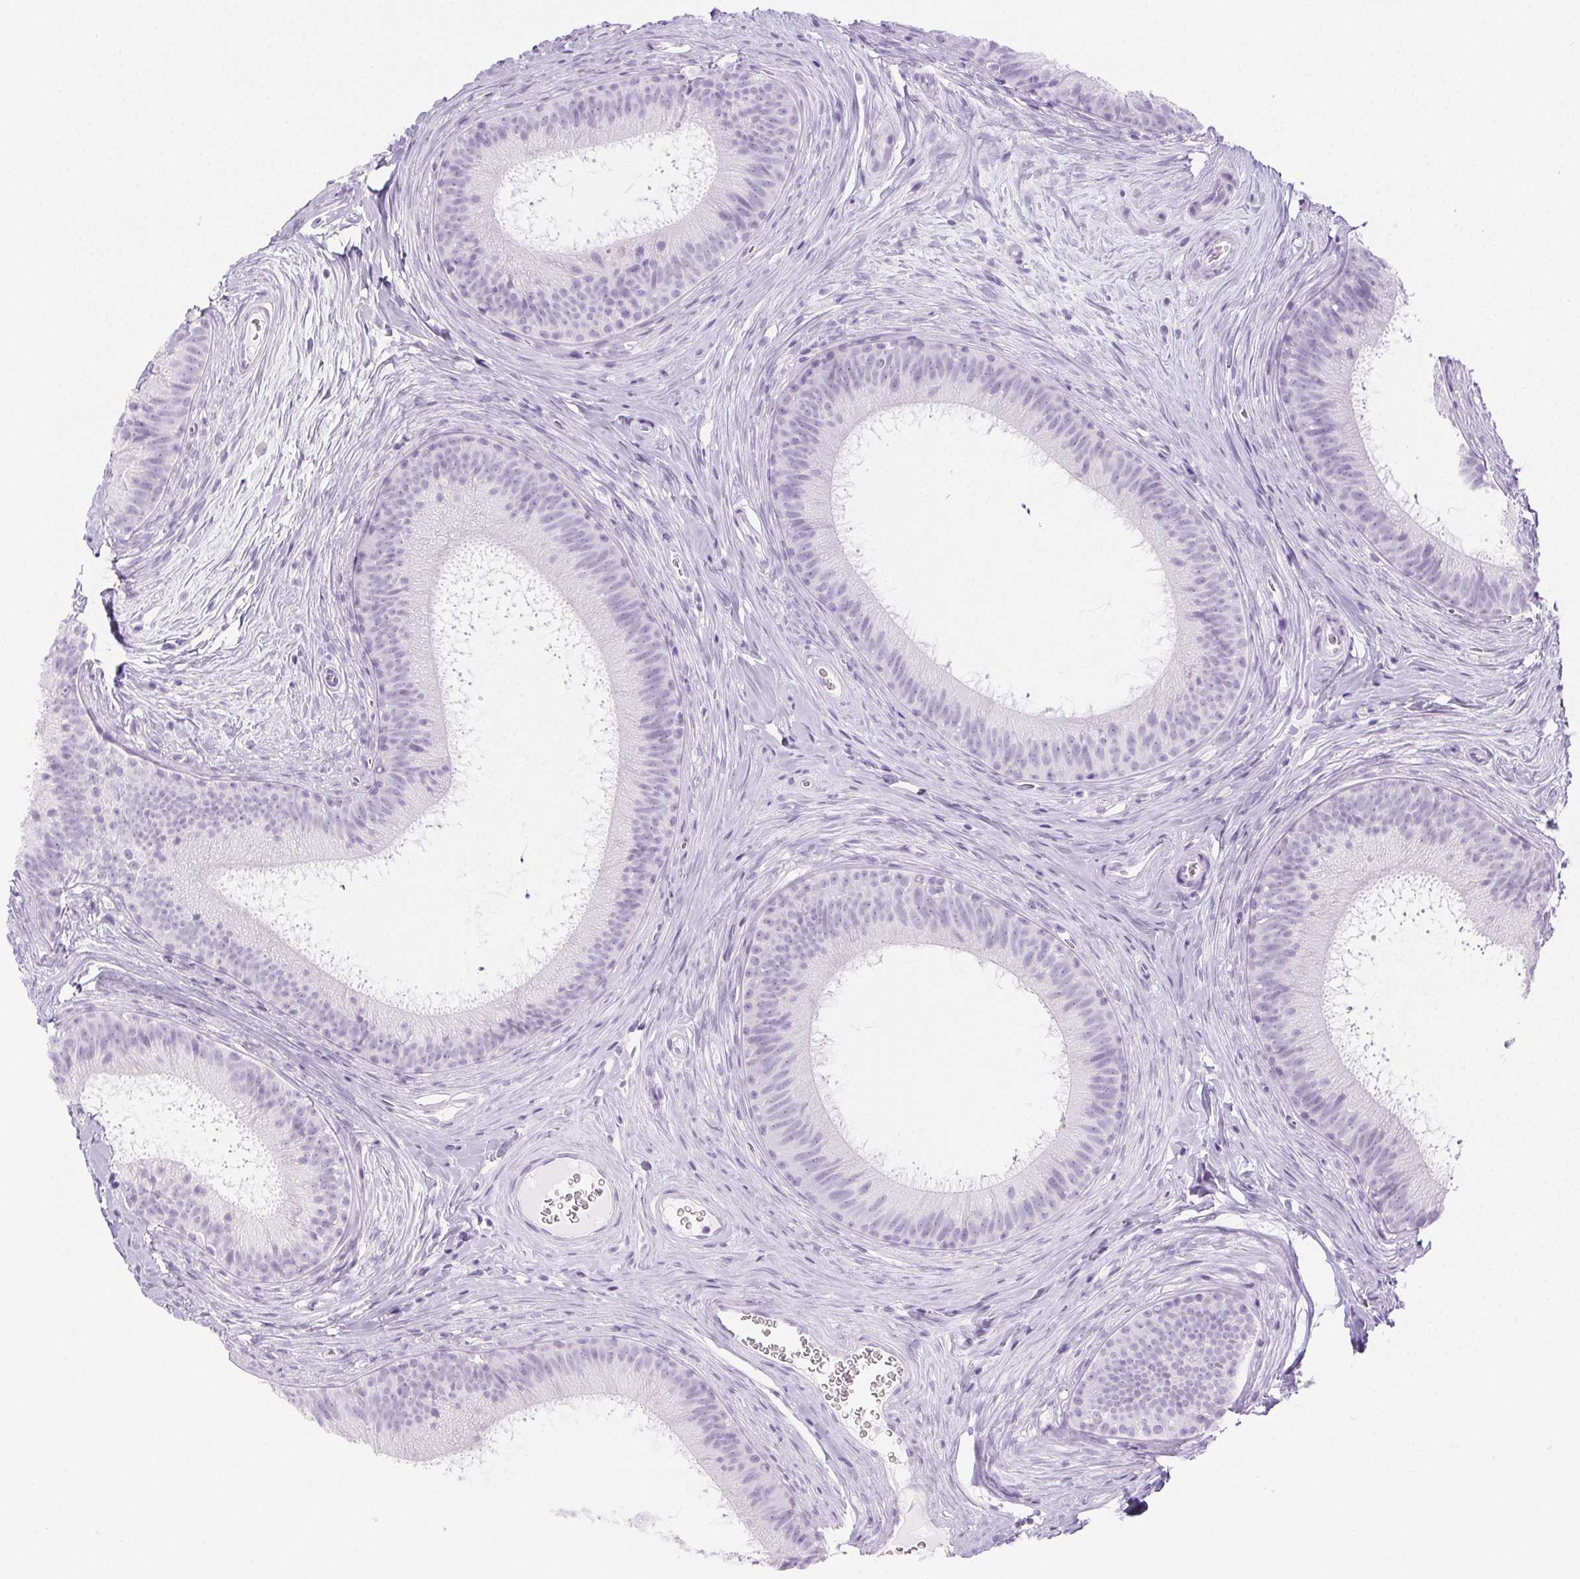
{"staining": {"intensity": "negative", "quantity": "none", "location": "none"}, "tissue": "epididymis", "cell_type": "Glandular cells", "image_type": "normal", "snomed": [{"axis": "morphology", "description": "Normal tissue, NOS"}, {"axis": "topography", "description": "Epididymis"}], "caption": "An immunohistochemistry (IHC) micrograph of benign epididymis is shown. There is no staining in glandular cells of epididymis. Brightfield microscopy of IHC stained with DAB (brown) and hematoxylin (blue), captured at high magnification.", "gene": "PI3", "patient": {"sex": "male", "age": 24}}